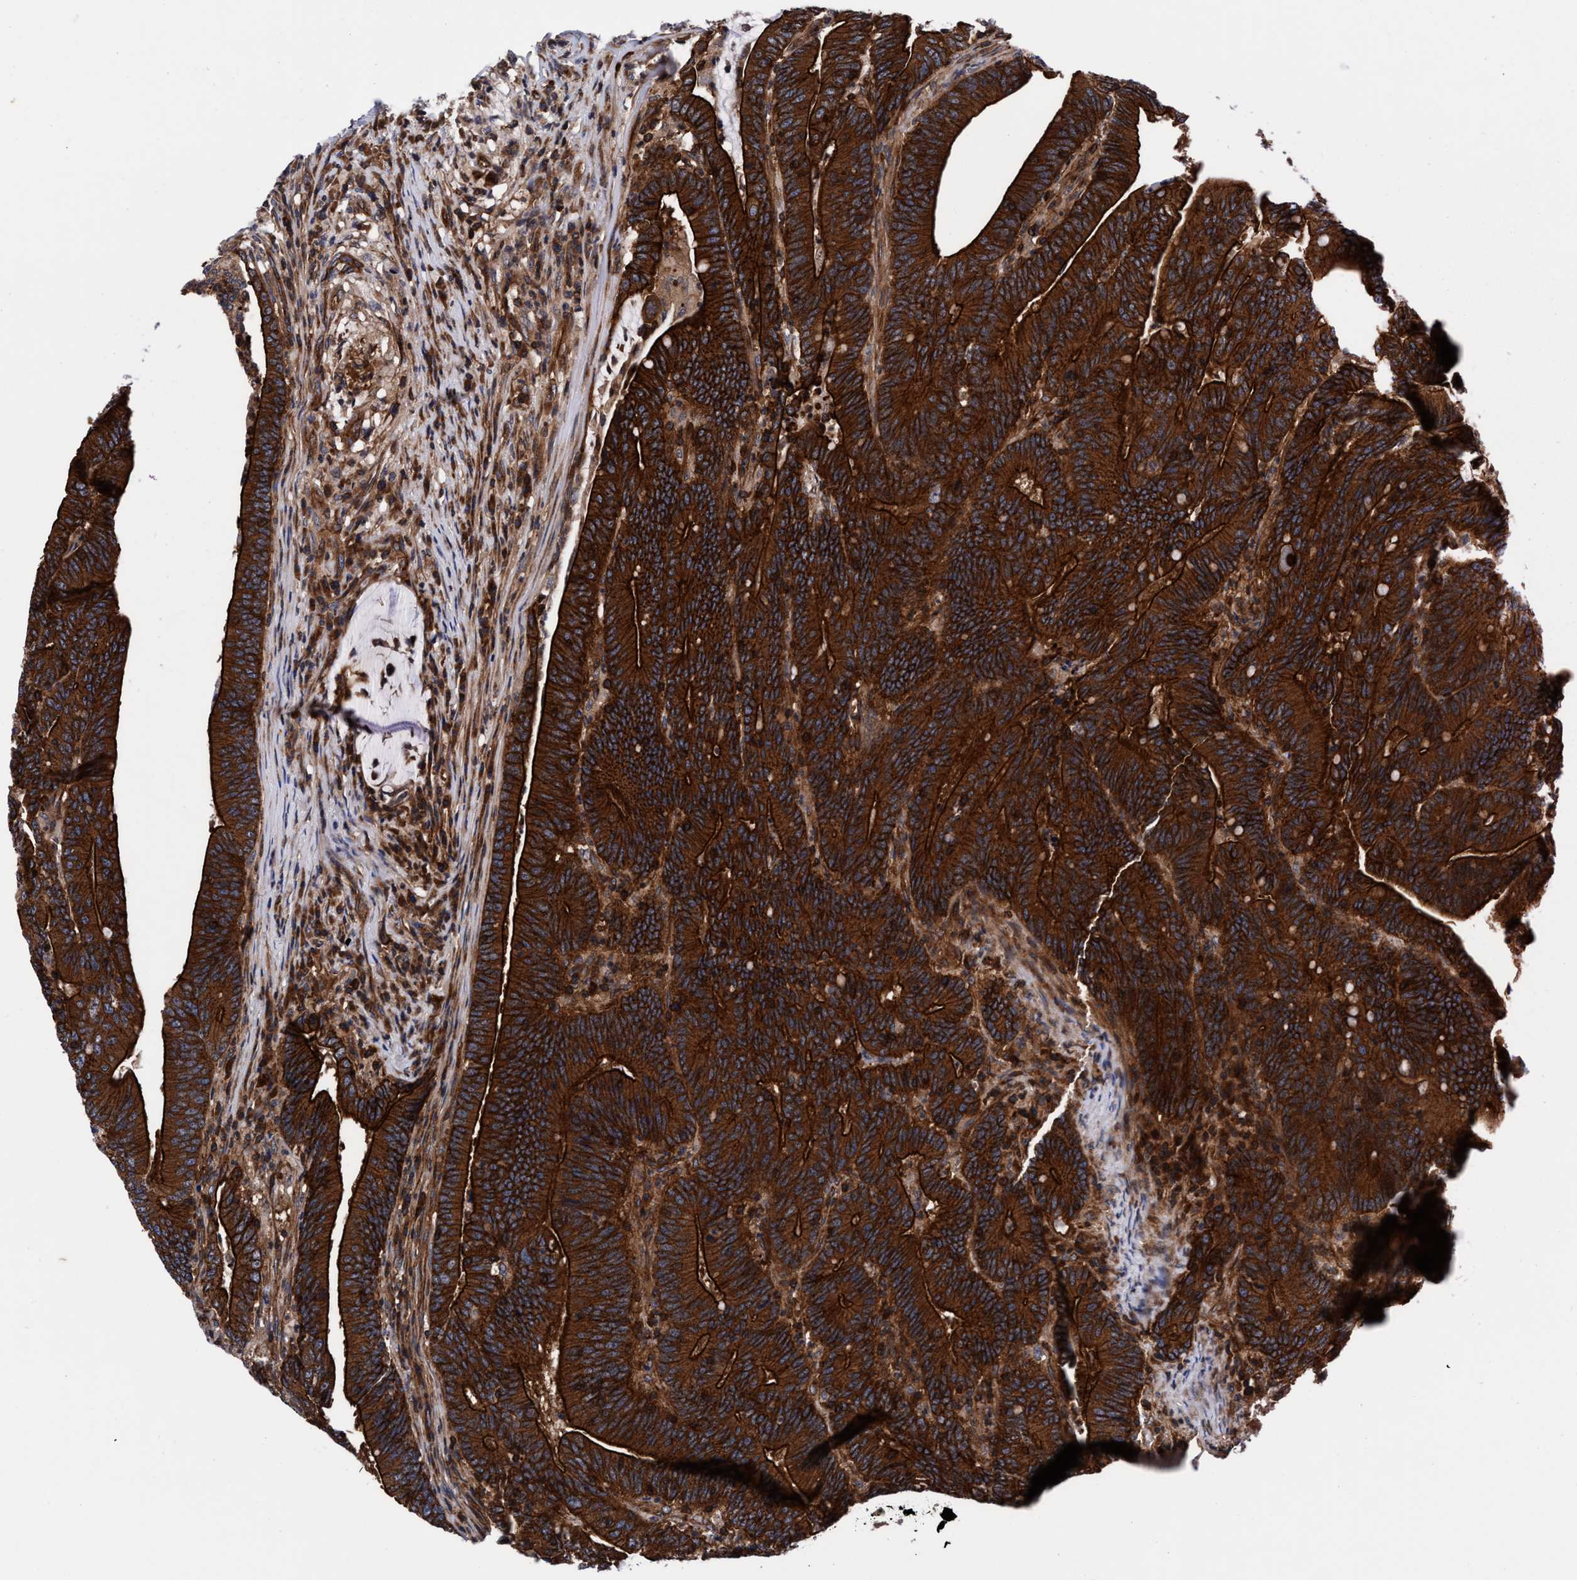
{"staining": {"intensity": "strong", "quantity": ">75%", "location": "cytoplasmic/membranous"}, "tissue": "colorectal cancer", "cell_type": "Tumor cells", "image_type": "cancer", "snomed": [{"axis": "morphology", "description": "Adenocarcinoma, NOS"}, {"axis": "topography", "description": "Colon"}], "caption": "A brown stain highlights strong cytoplasmic/membranous staining of a protein in colorectal adenocarcinoma tumor cells.", "gene": "MCM3AP", "patient": {"sex": "female", "age": 66}}